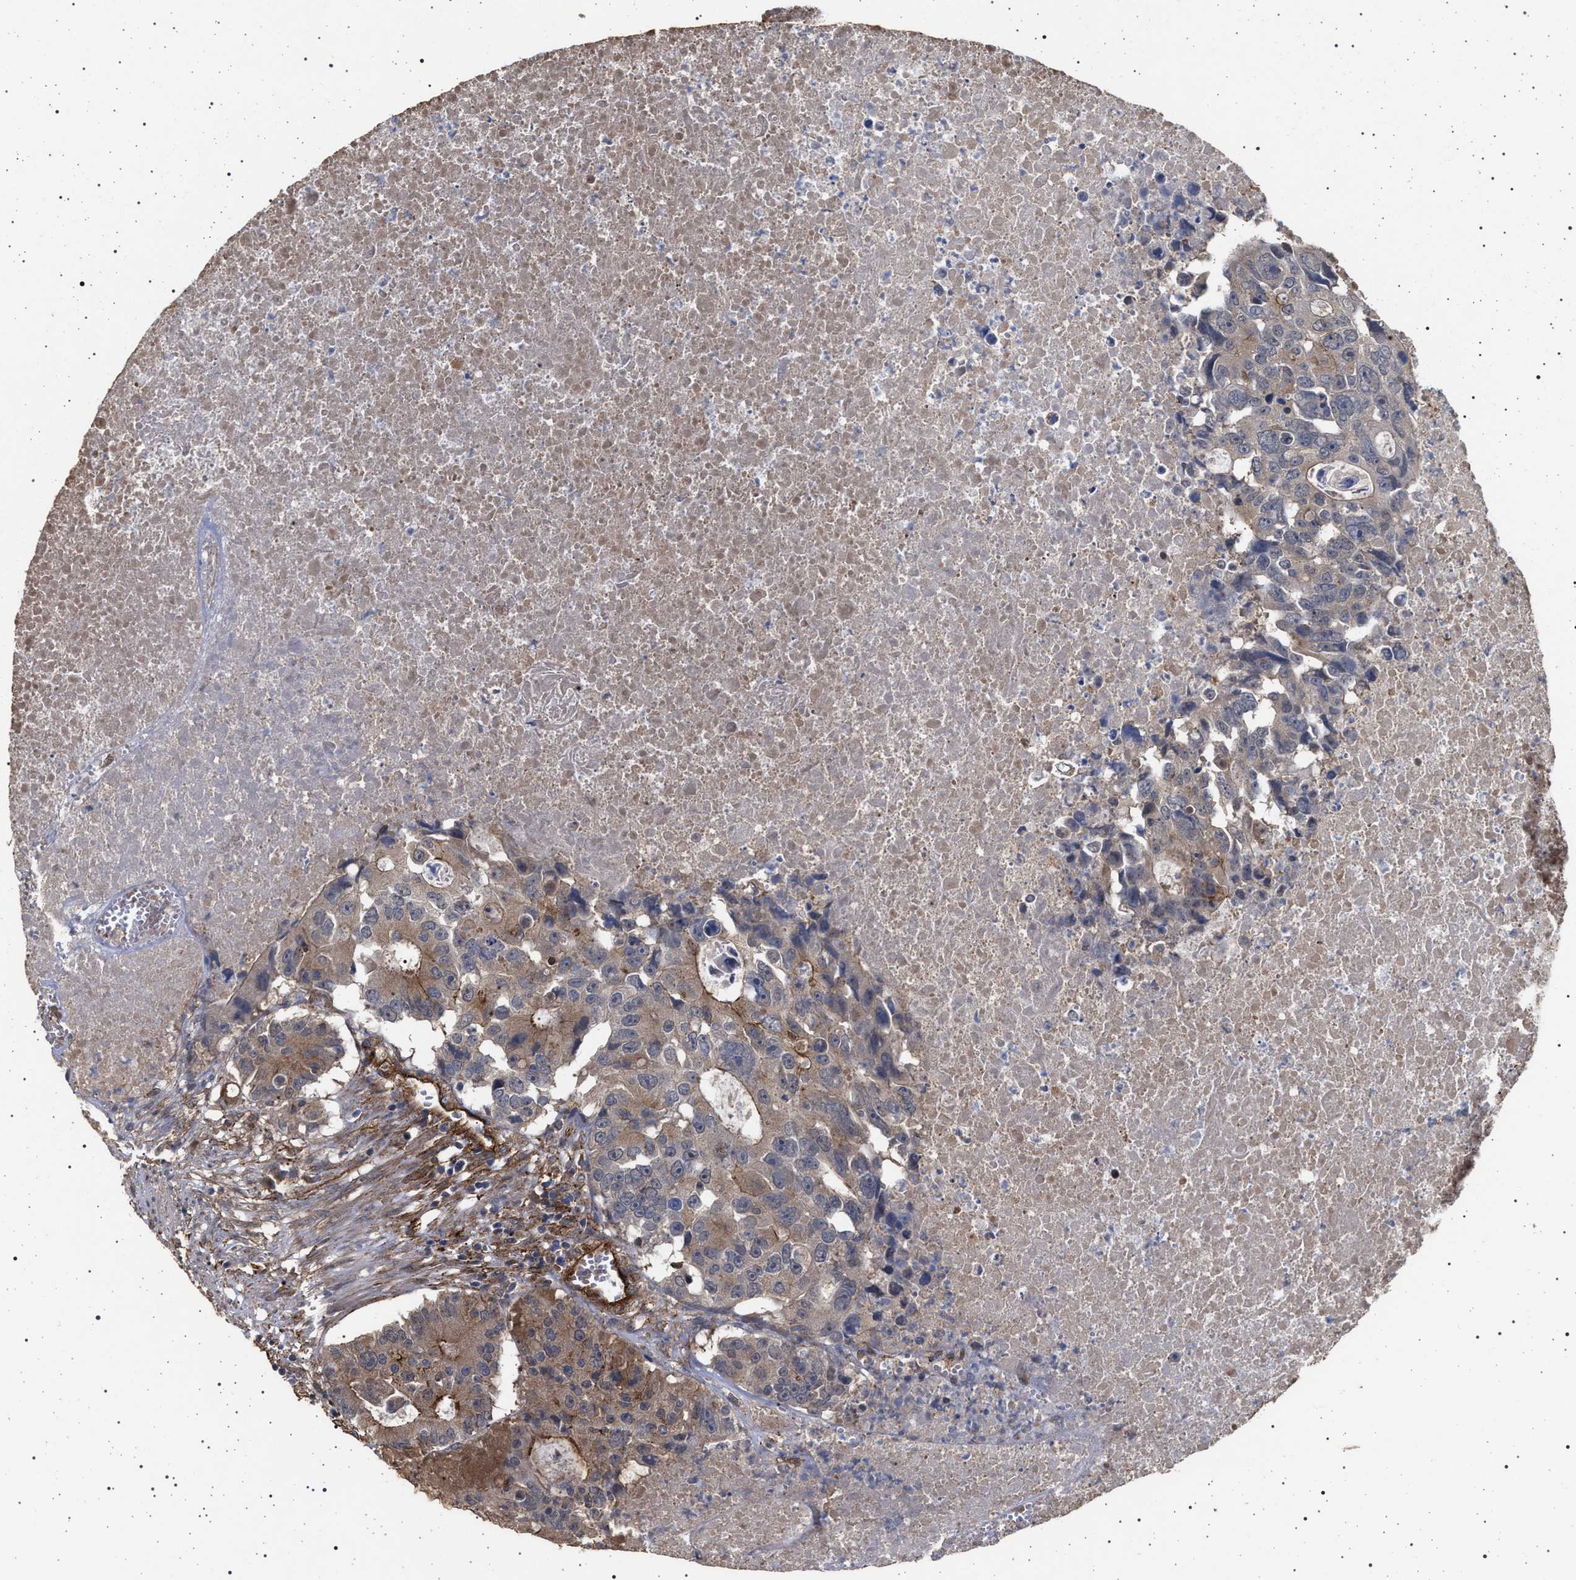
{"staining": {"intensity": "moderate", "quantity": ">75%", "location": "cytoplasmic/membranous"}, "tissue": "colorectal cancer", "cell_type": "Tumor cells", "image_type": "cancer", "snomed": [{"axis": "morphology", "description": "Adenocarcinoma, NOS"}, {"axis": "topography", "description": "Colon"}], "caption": "Moderate cytoplasmic/membranous staining is identified in about >75% of tumor cells in colorectal adenocarcinoma.", "gene": "IFT20", "patient": {"sex": "male", "age": 87}}